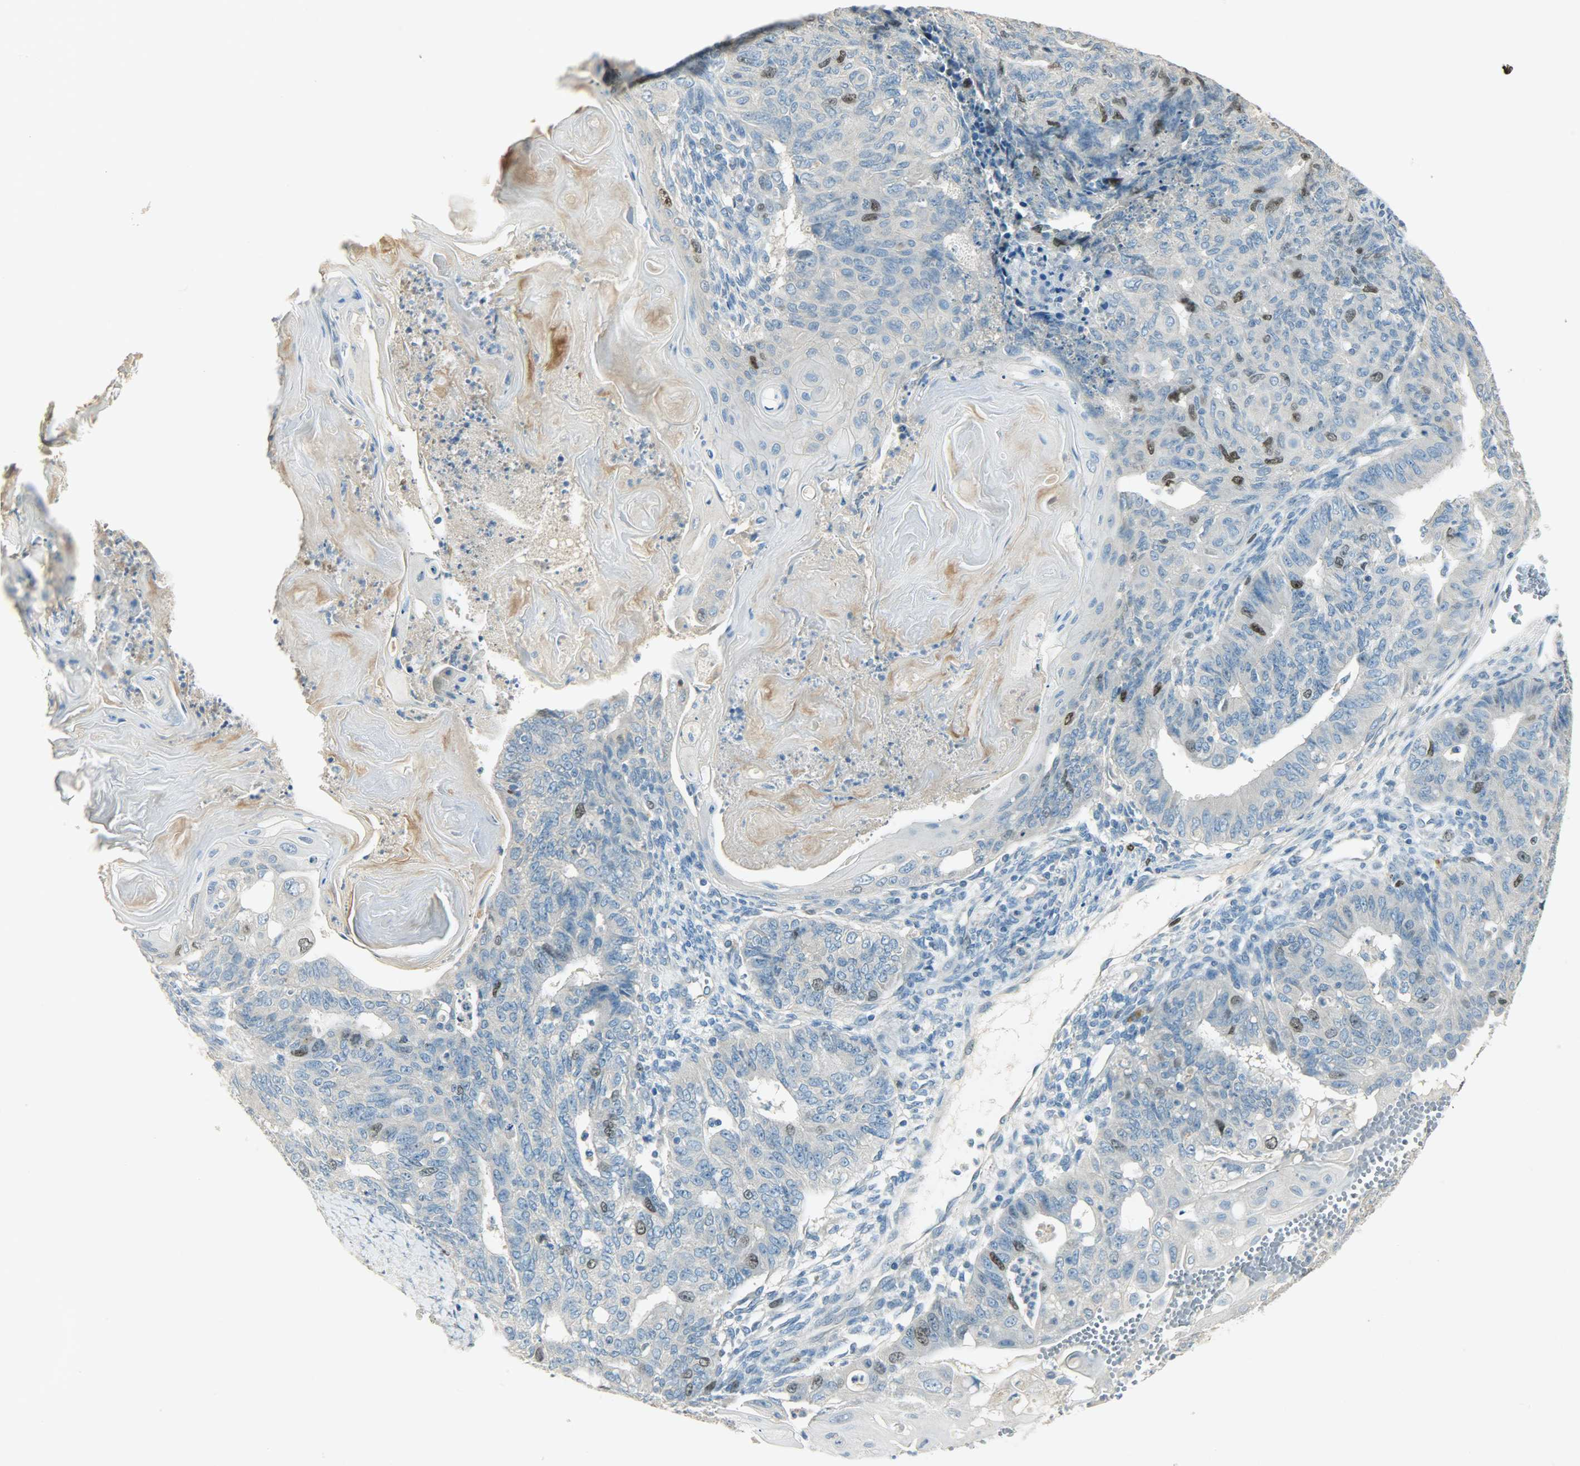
{"staining": {"intensity": "strong", "quantity": "<25%", "location": "cytoplasmic/membranous,nuclear"}, "tissue": "endometrial cancer", "cell_type": "Tumor cells", "image_type": "cancer", "snomed": [{"axis": "morphology", "description": "Neoplasm, malignant, NOS"}, {"axis": "topography", "description": "Endometrium"}], "caption": "Protein expression analysis of endometrial cancer exhibits strong cytoplasmic/membranous and nuclear expression in about <25% of tumor cells.", "gene": "TPX2", "patient": {"sex": "female", "age": 74}}